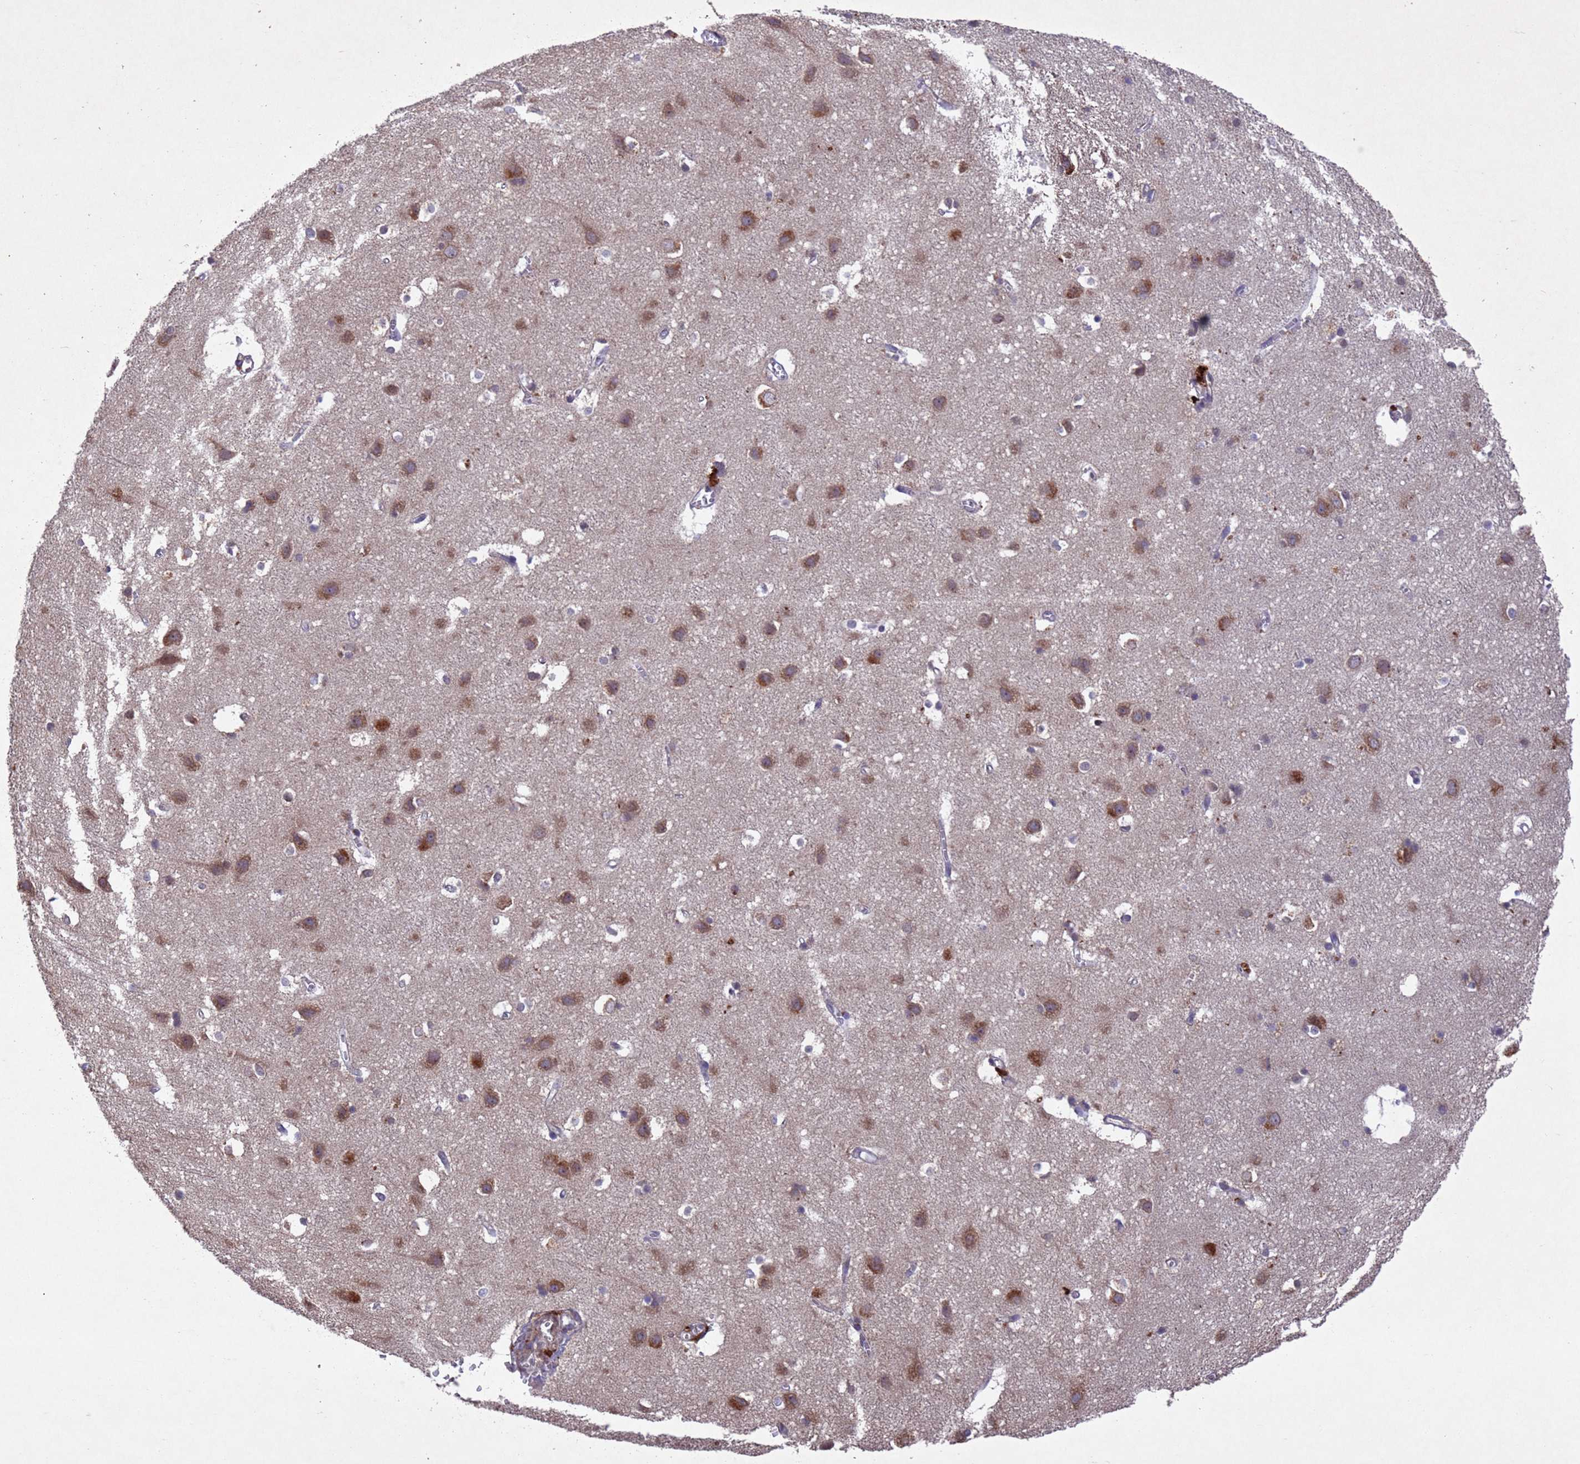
{"staining": {"intensity": "moderate", "quantity": "25%-75%", "location": "cytoplasmic/membranous,nuclear"}, "tissue": "cerebral cortex", "cell_type": "Endothelial cells", "image_type": "normal", "snomed": [{"axis": "morphology", "description": "Normal tissue, NOS"}, {"axis": "topography", "description": "Cerebral cortex"}], "caption": "High-power microscopy captured an immunohistochemistry histopathology image of benign cerebral cortex, revealing moderate cytoplasmic/membranous,nuclear positivity in approximately 25%-75% of endothelial cells. The staining was performed using DAB, with brown indicating positive protein expression. Nuclei are stained blue with hematoxylin.", "gene": "TBK1", "patient": {"sex": "male", "age": 54}}